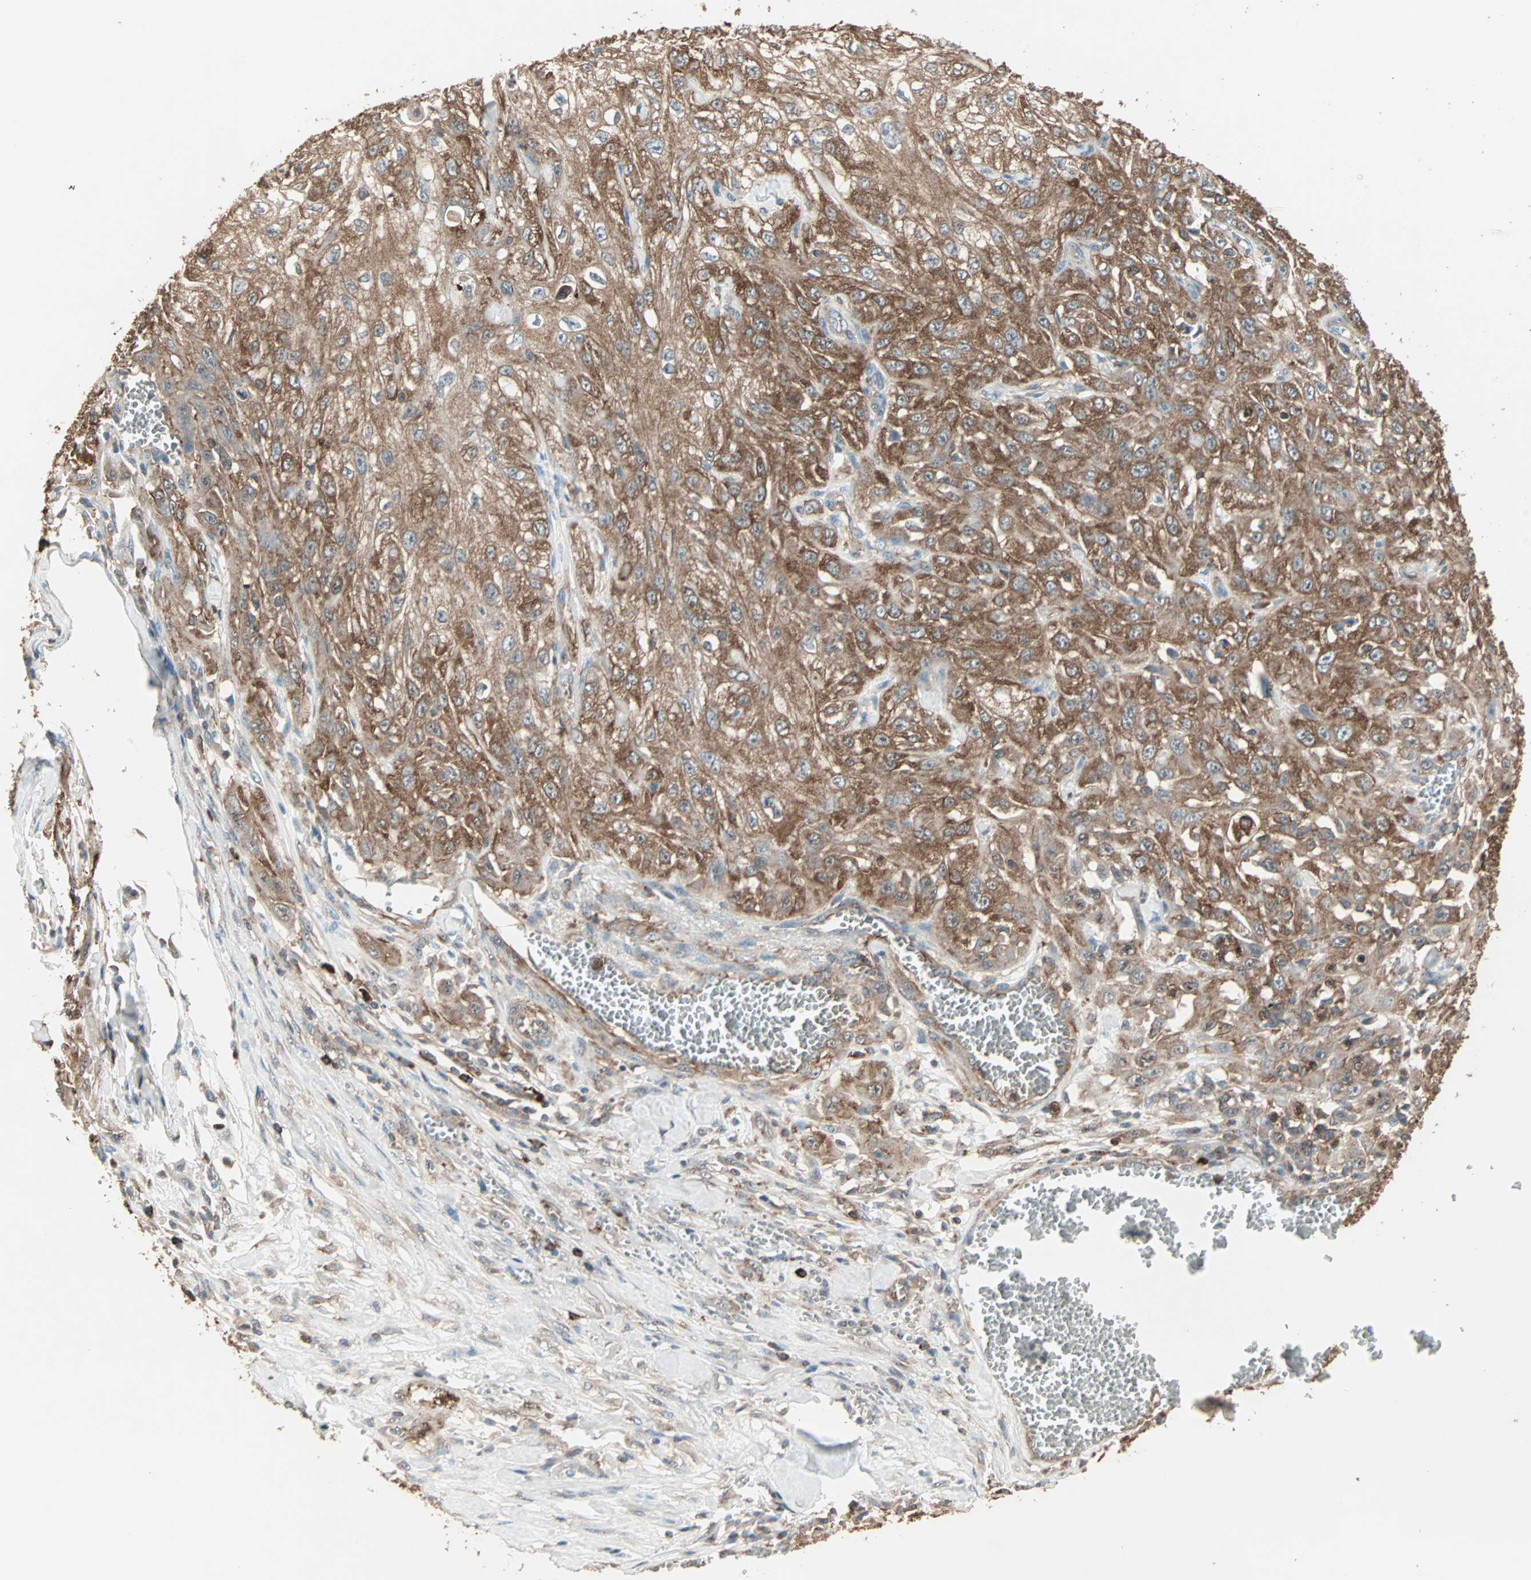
{"staining": {"intensity": "strong", "quantity": ">75%", "location": "cytoplasmic/membranous"}, "tissue": "skin cancer", "cell_type": "Tumor cells", "image_type": "cancer", "snomed": [{"axis": "morphology", "description": "Squamous cell carcinoma, NOS"}, {"axis": "morphology", "description": "Squamous cell carcinoma, metastatic, NOS"}, {"axis": "topography", "description": "Skin"}, {"axis": "topography", "description": "Lymph node"}], "caption": "Skin metastatic squamous cell carcinoma stained with DAB immunohistochemistry reveals high levels of strong cytoplasmic/membranous staining in about >75% of tumor cells. The protein of interest is shown in brown color, while the nuclei are stained blue.", "gene": "MMP3", "patient": {"sex": "male", "age": 75}}